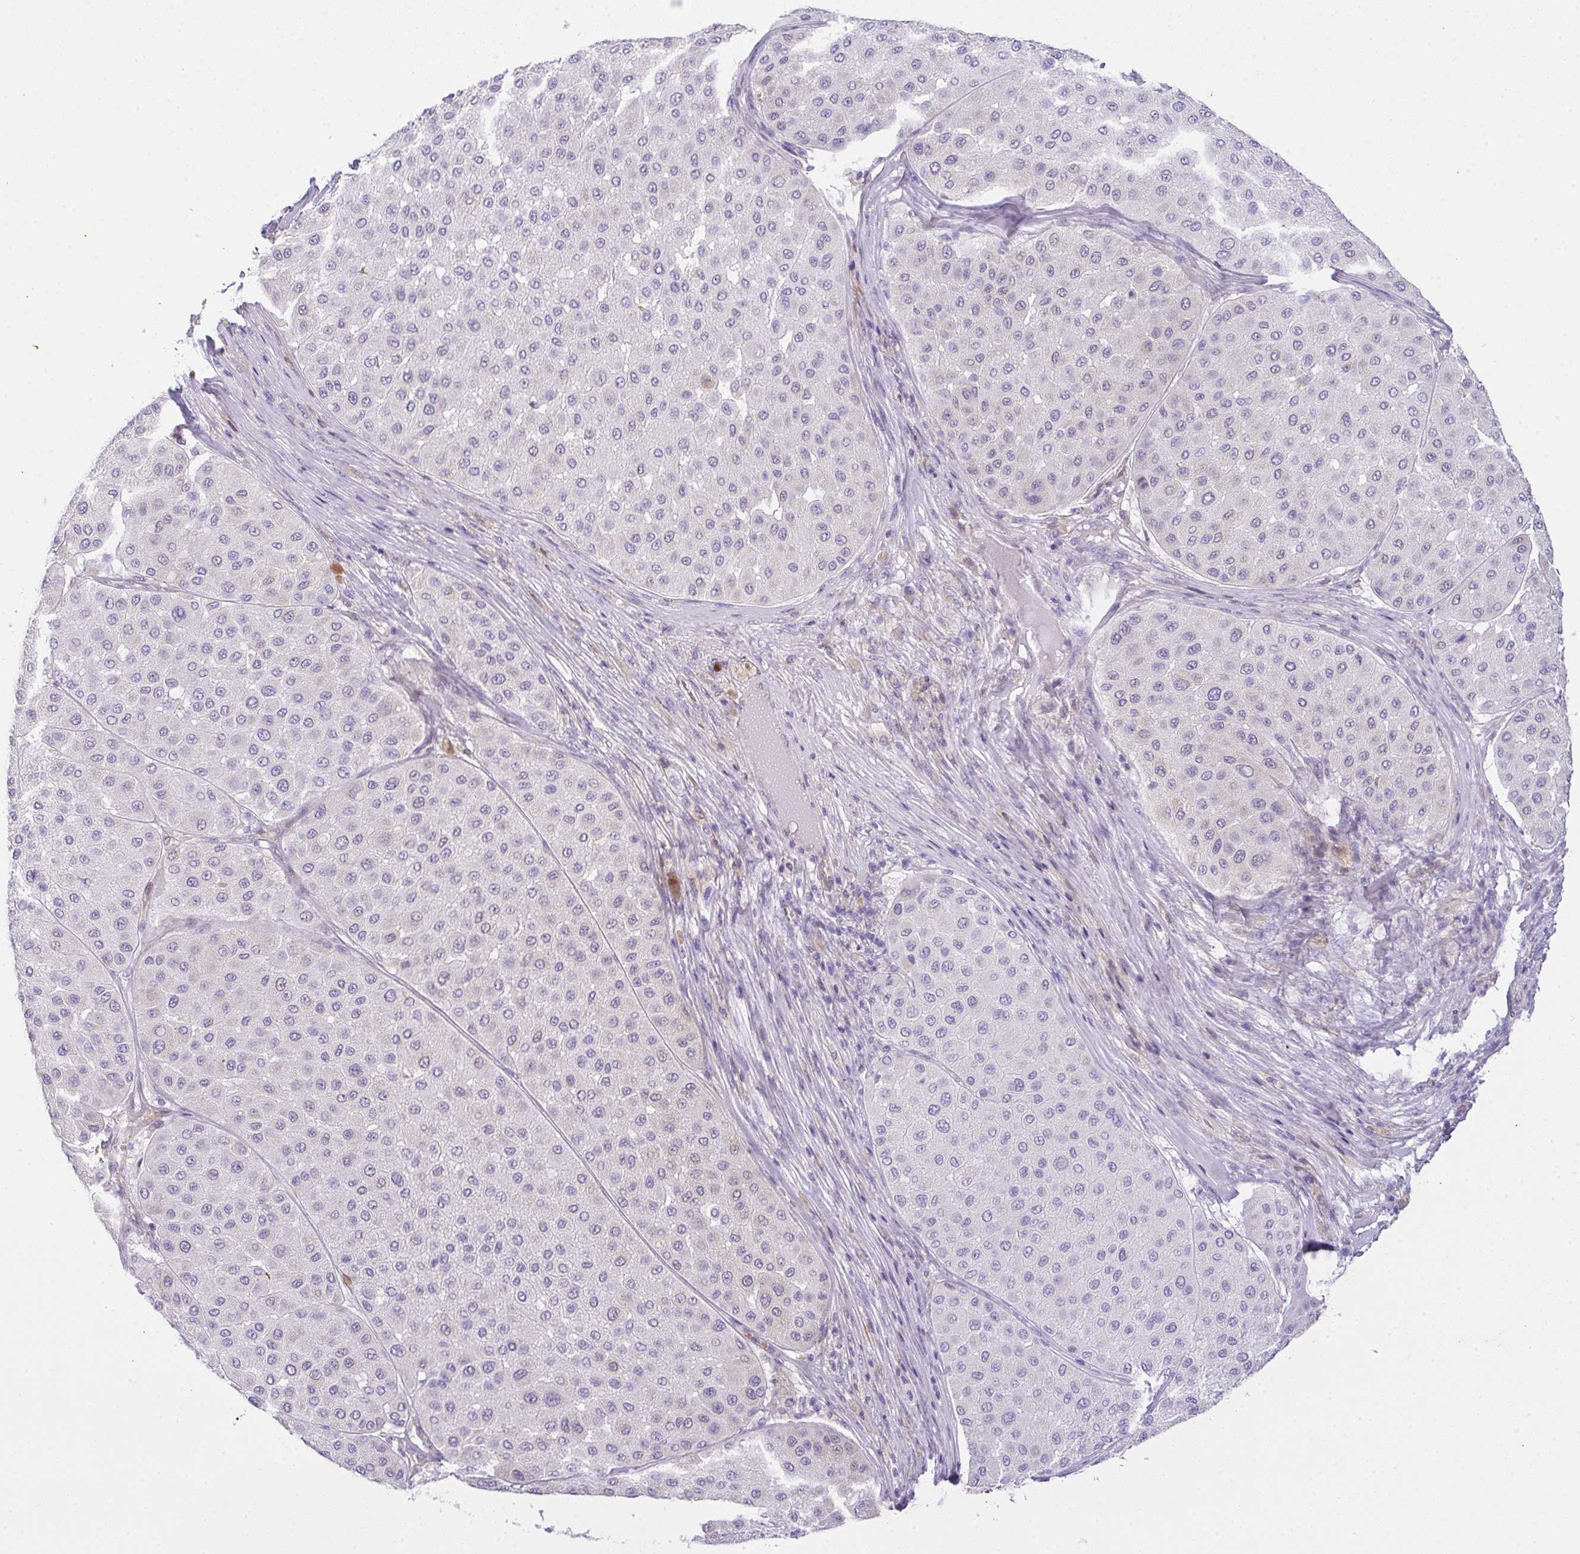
{"staining": {"intensity": "negative", "quantity": "none", "location": "none"}, "tissue": "melanoma", "cell_type": "Tumor cells", "image_type": "cancer", "snomed": [{"axis": "morphology", "description": "Malignant melanoma, Metastatic site"}, {"axis": "topography", "description": "Smooth muscle"}], "caption": "Human melanoma stained for a protein using IHC displays no expression in tumor cells.", "gene": "COX7B", "patient": {"sex": "male", "age": 41}}